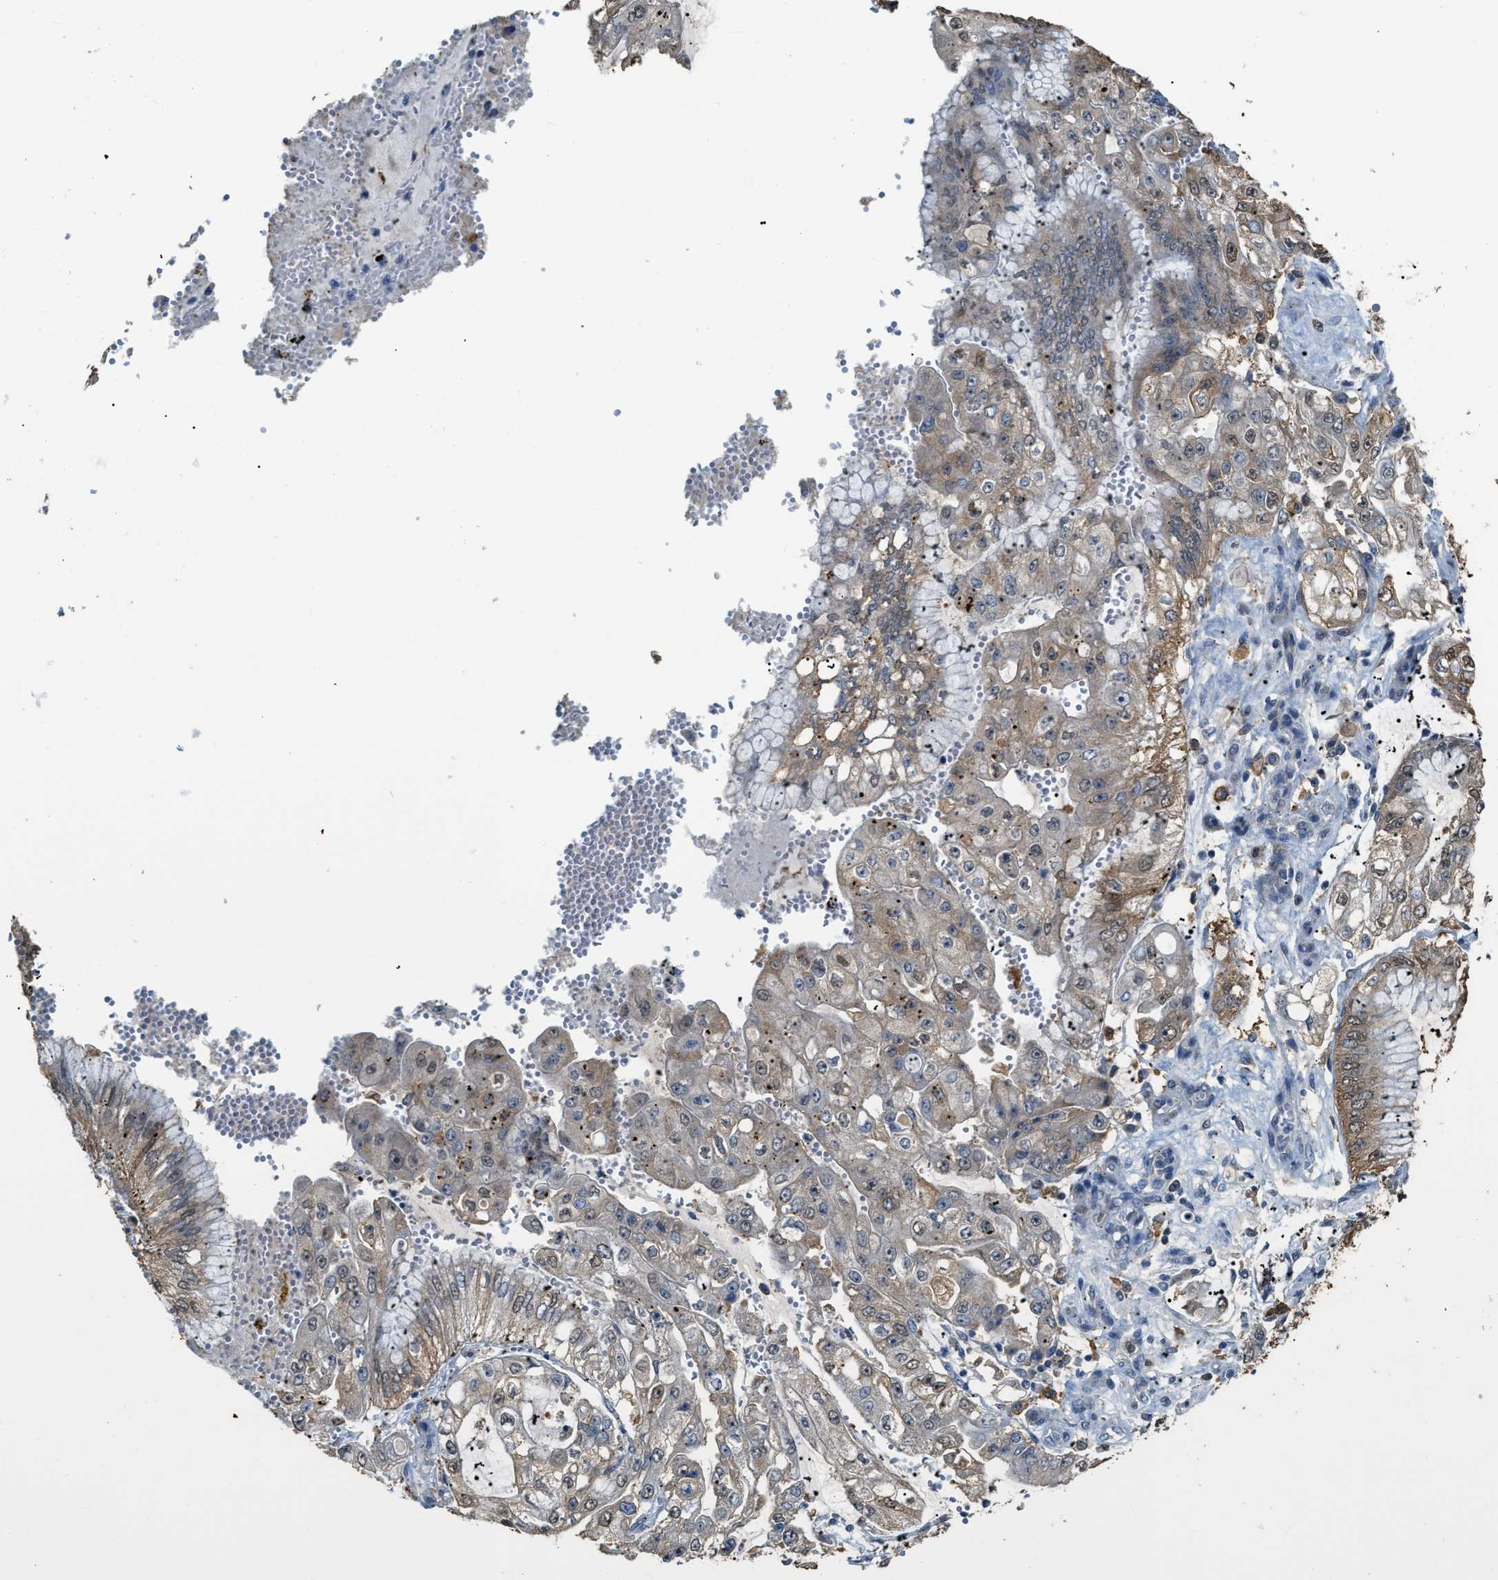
{"staining": {"intensity": "weak", "quantity": ">75%", "location": "cytoplasmic/membranous"}, "tissue": "stomach cancer", "cell_type": "Tumor cells", "image_type": "cancer", "snomed": [{"axis": "morphology", "description": "Adenocarcinoma, NOS"}, {"axis": "topography", "description": "Stomach"}], "caption": "Approximately >75% of tumor cells in human stomach adenocarcinoma reveal weak cytoplasmic/membranous protein staining as visualized by brown immunohistochemical staining.", "gene": "GCN1", "patient": {"sex": "male", "age": 76}}